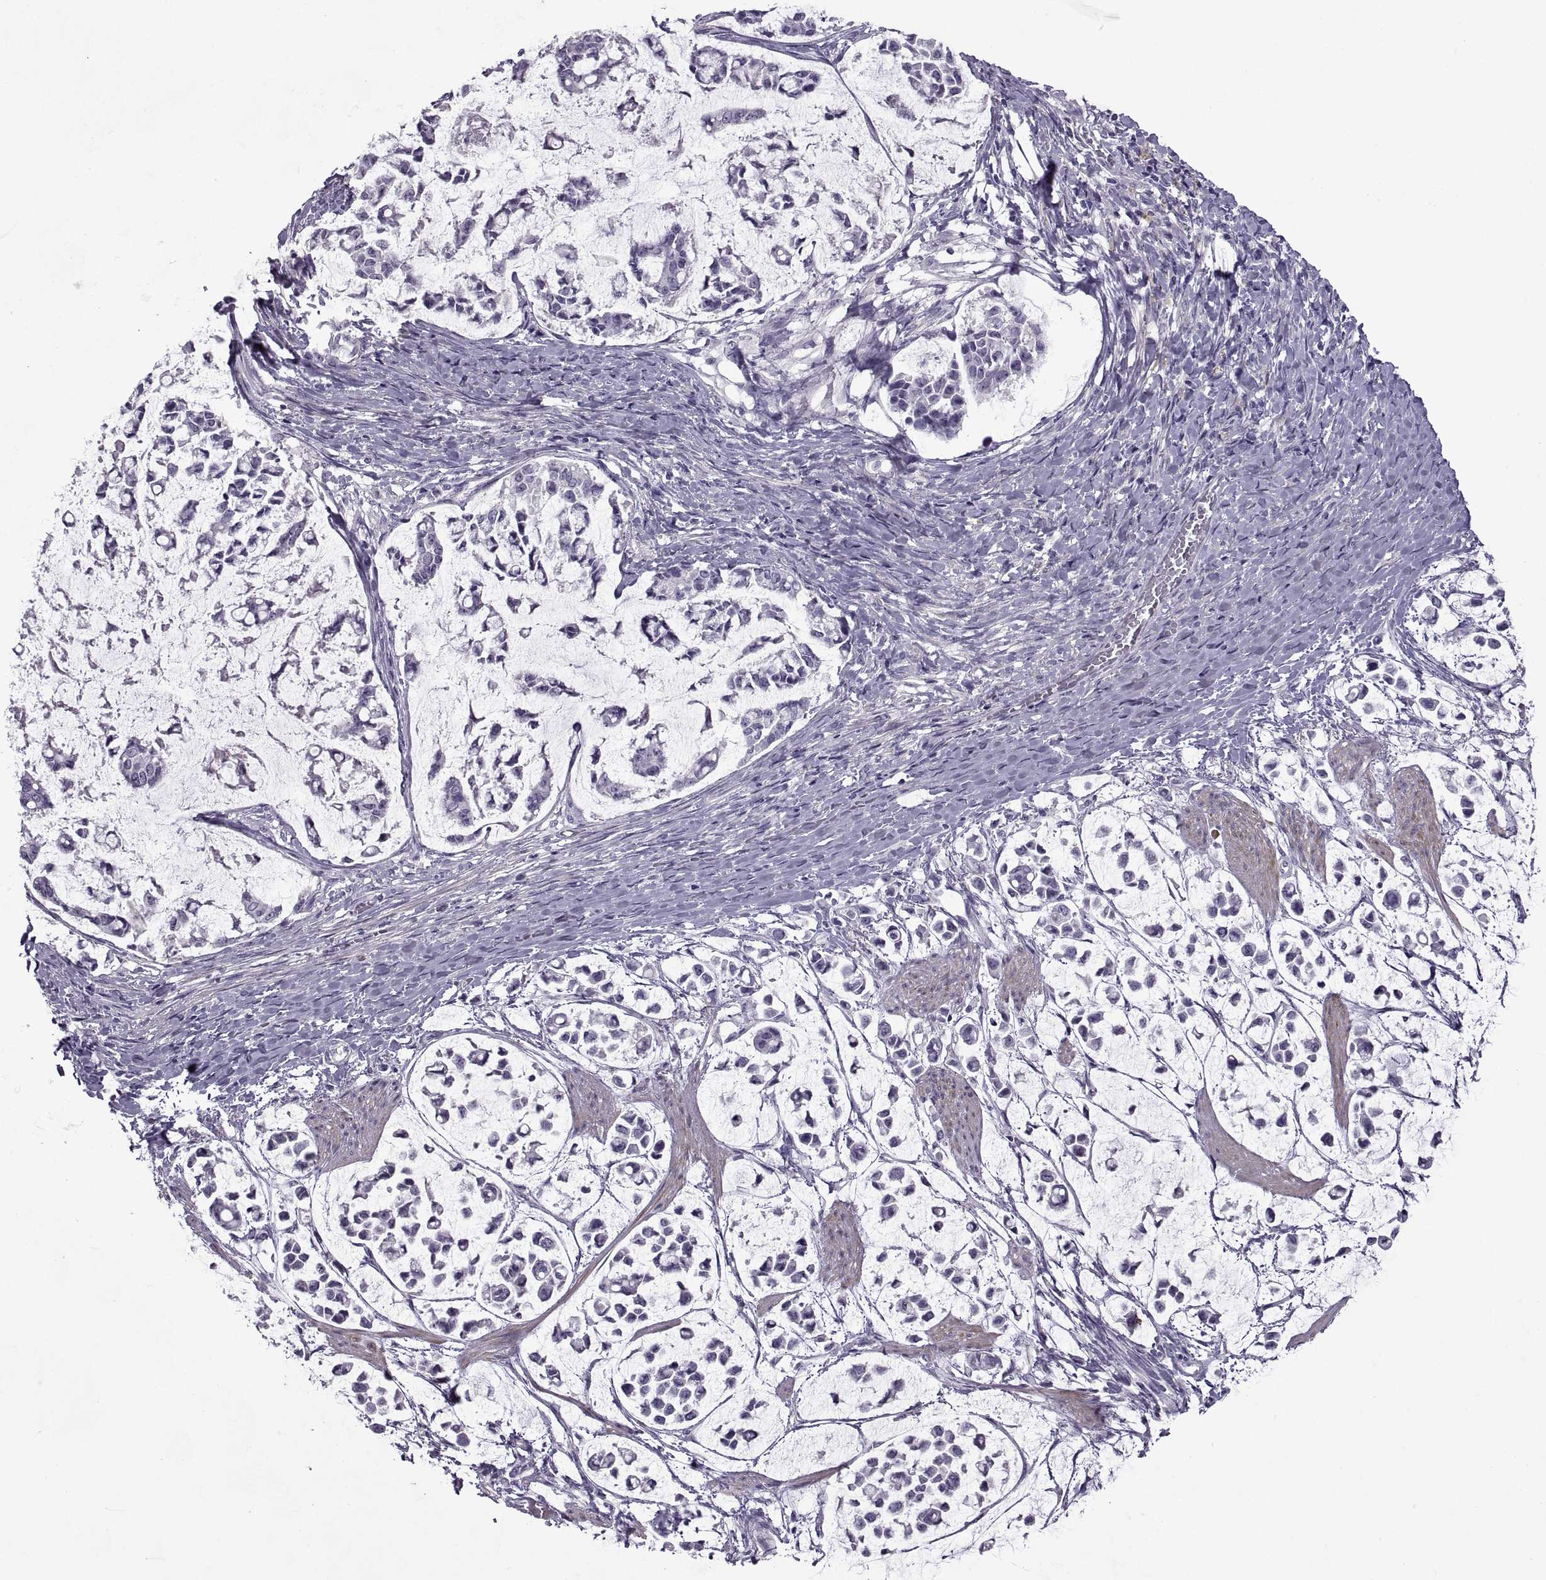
{"staining": {"intensity": "negative", "quantity": "none", "location": "none"}, "tissue": "stomach cancer", "cell_type": "Tumor cells", "image_type": "cancer", "snomed": [{"axis": "morphology", "description": "Adenocarcinoma, NOS"}, {"axis": "topography", "description": "Stomach"}], "caption": "DAB (3,3'-diaminobenzidine) immunohistochemical staining of human adenocarcinoma (stomach) demonstrates no significant staining in tumor cells.", "gene": "BSPH1", "patient": {"sex": "male", "age": 82}}